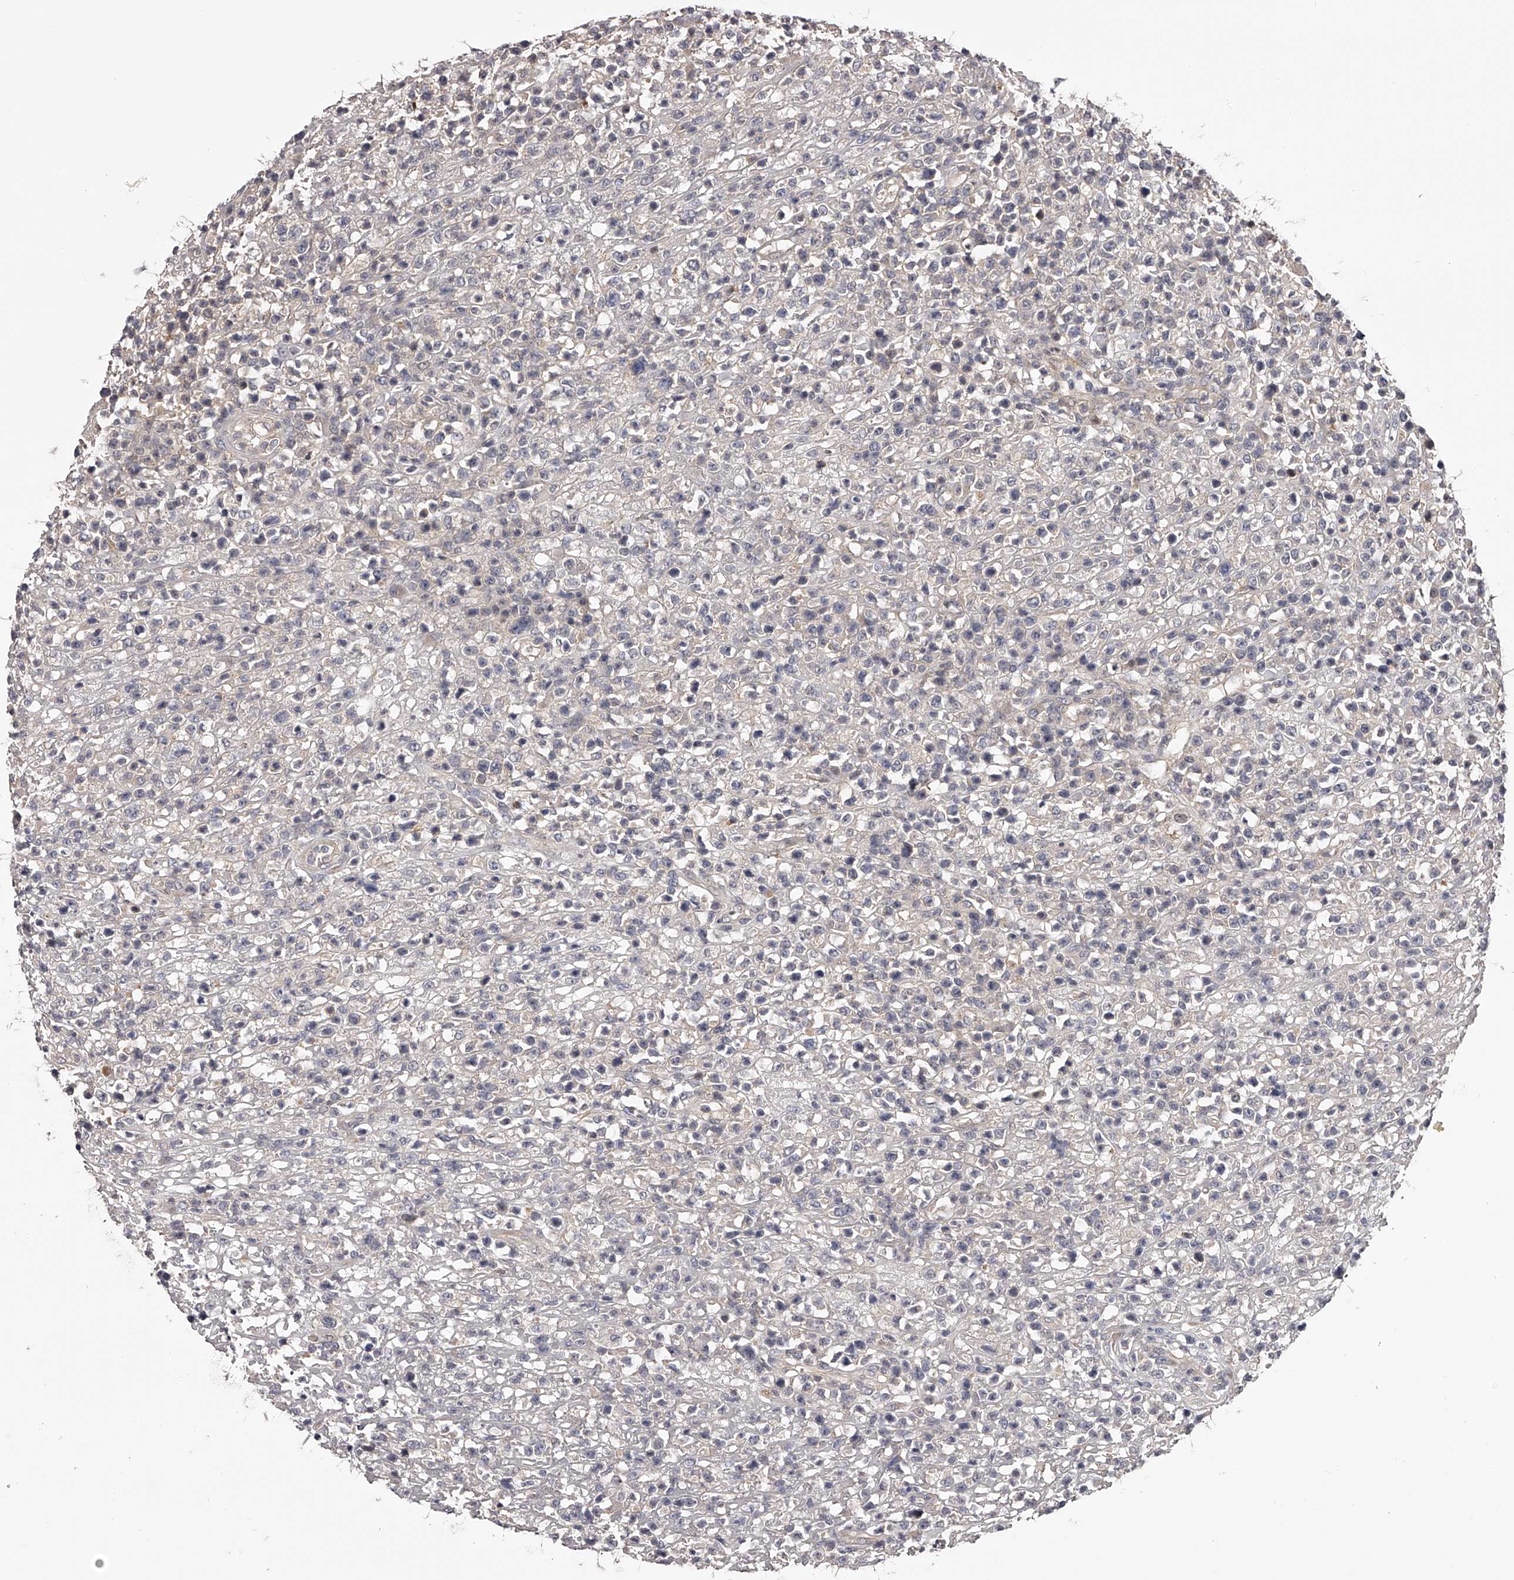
{"staining": {"intensity": "negative", "quantity": "none", "location": "none"}, "tissue": "lymphoma", "cell_type": "Tumor cells", "image_type": "cancer", "snomed": [{"axis": "morphology", "description": "Malignant lymphoma, non-Hodgkin's type, High grade"}, {"axis": "topography", "description": "Colon"}], "caption": "DAB (3,3'-diaminobenzidine) immunohistochemical staining of human malignant lymphoma, non-Hodgkin's type (high-grade) shows no significant expression in tumor cells.", "gene": "PFDN2", "patient": {"sex": "female", "age": 53}}